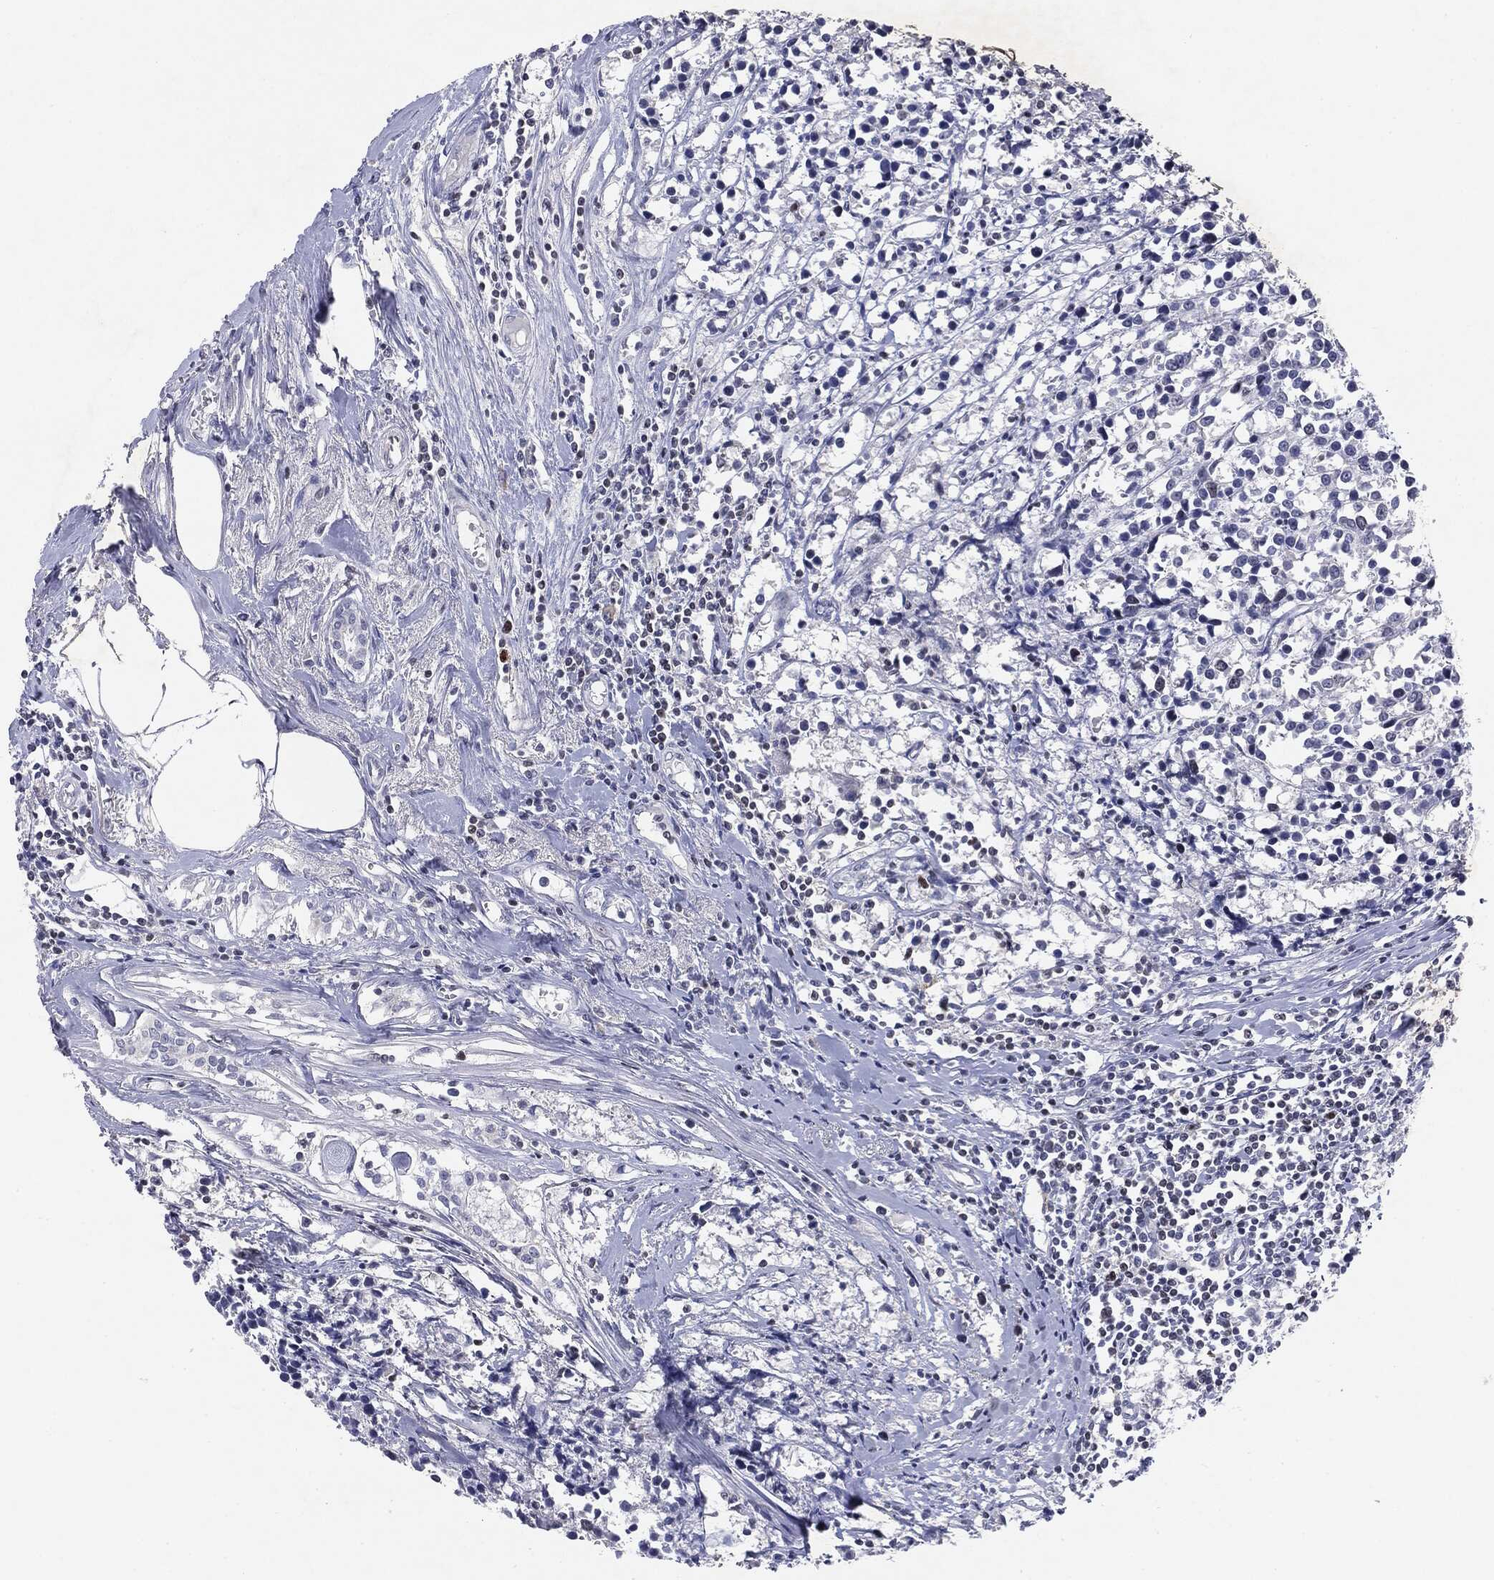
{"staining": {"intensity": "negative", "quantity": "none", "location": "none"}, "tissue": "breast cancer", "cell_type": "Tumor cells", "image_type": "cancer", "snomed": [{"axis": "morphology", "description": "Duct carcinoma"}, {"axis": "topography", "description": "Breast"}], "caption": "There is no significant staining in tumor cells of invasive ductal carcinoma (breast).", "gene": "KIF2C", "patient": {"sex": "female", "age": 80}}